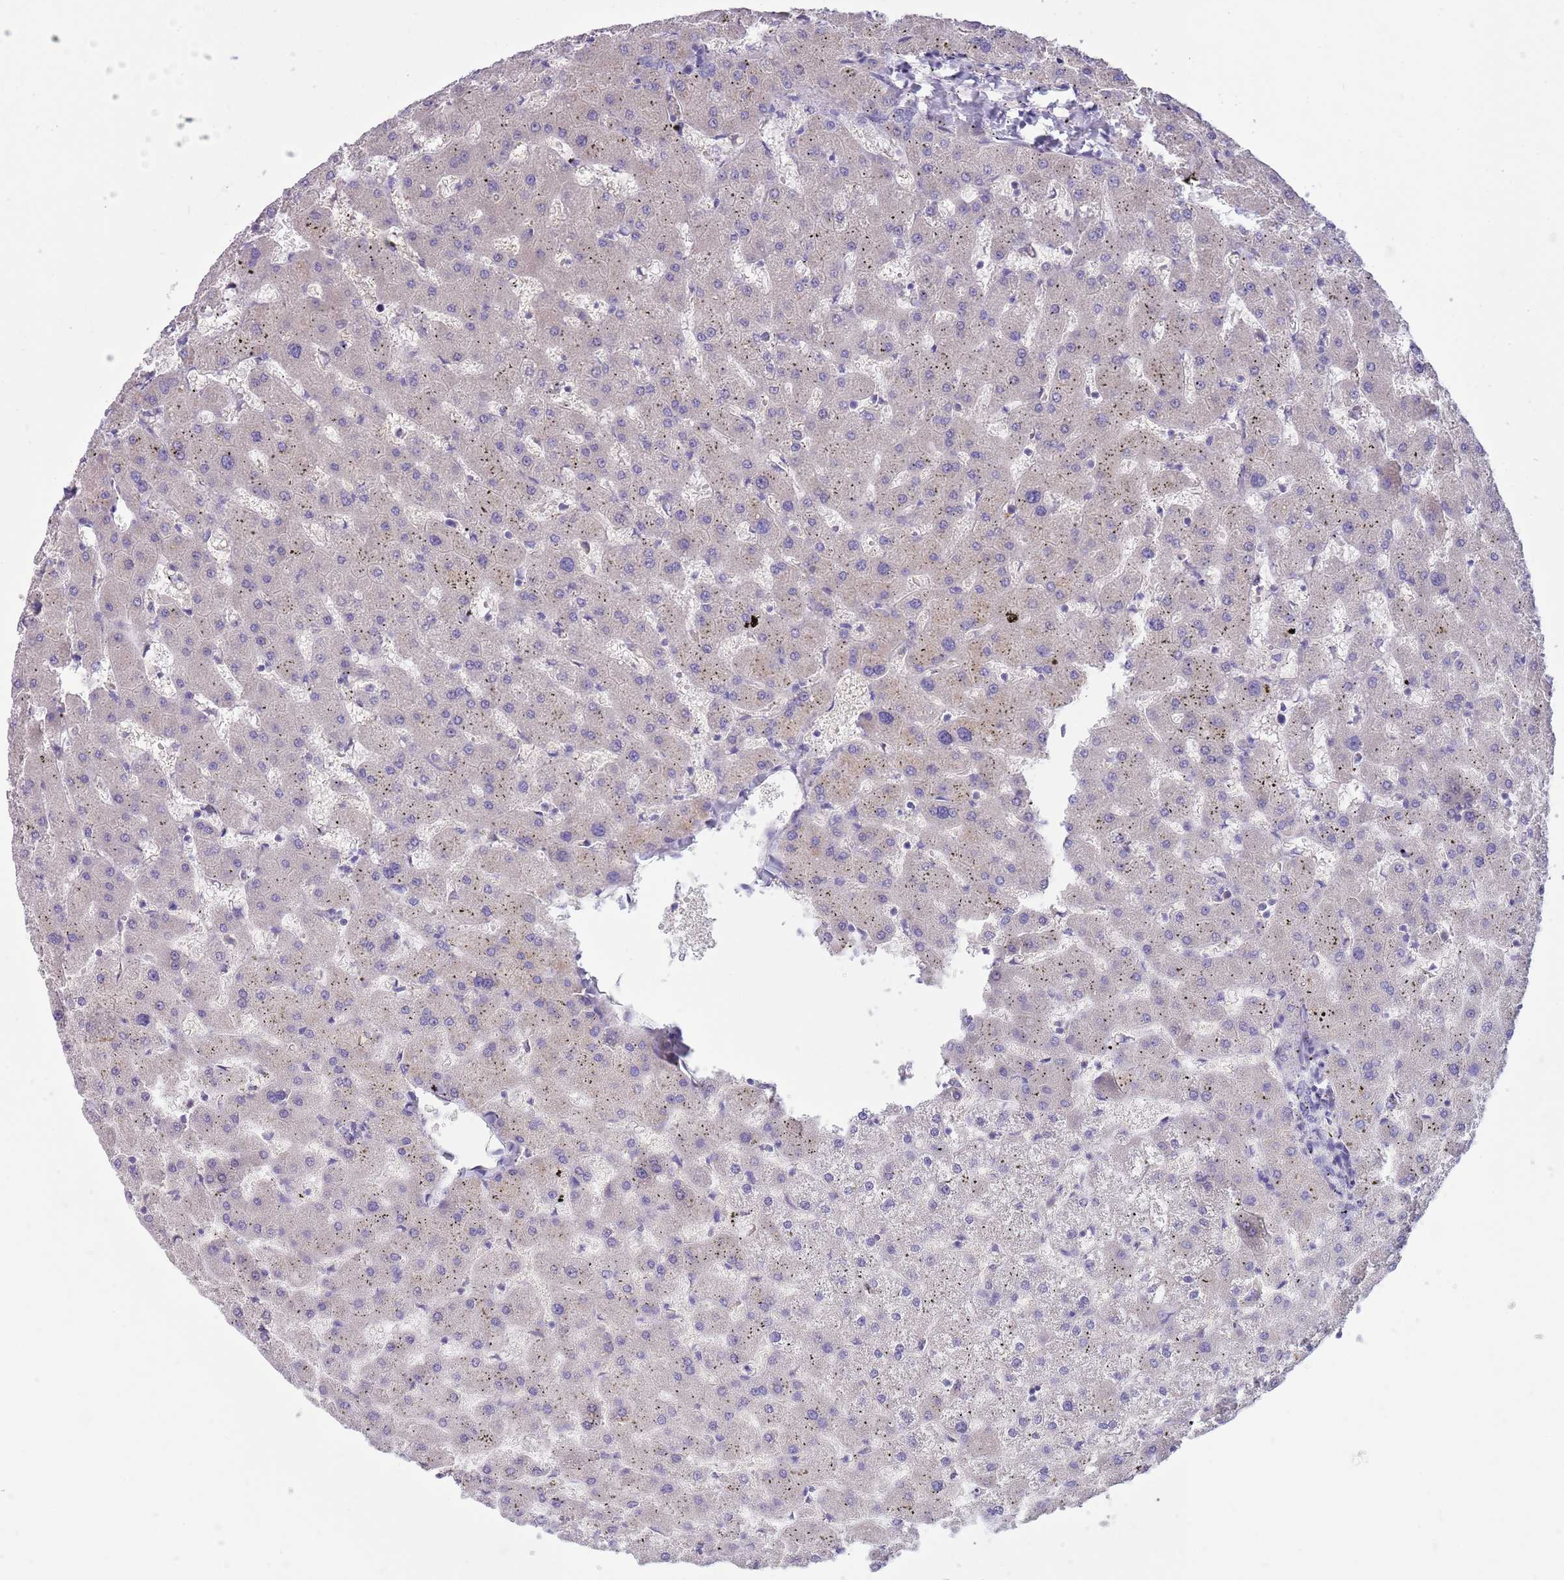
{"staining": {"intensity": "negative", "quantity": "none", "location": "none"}, "tissue": "liver", "cell_type": "Cholangiocytes", "image_type": "normal", "snomed": [{"axis": "morphology", "description": "Normal tissue, NOS"}, {"axis": "topography", "description": "Liver"}], "caption": "This is an immunohistochemistry (IHC) histopathology image of benign liver. There is no expression in cholangiocytes.", "gene": "CABYR", "patient": {"sex": "female", "age": 63}}